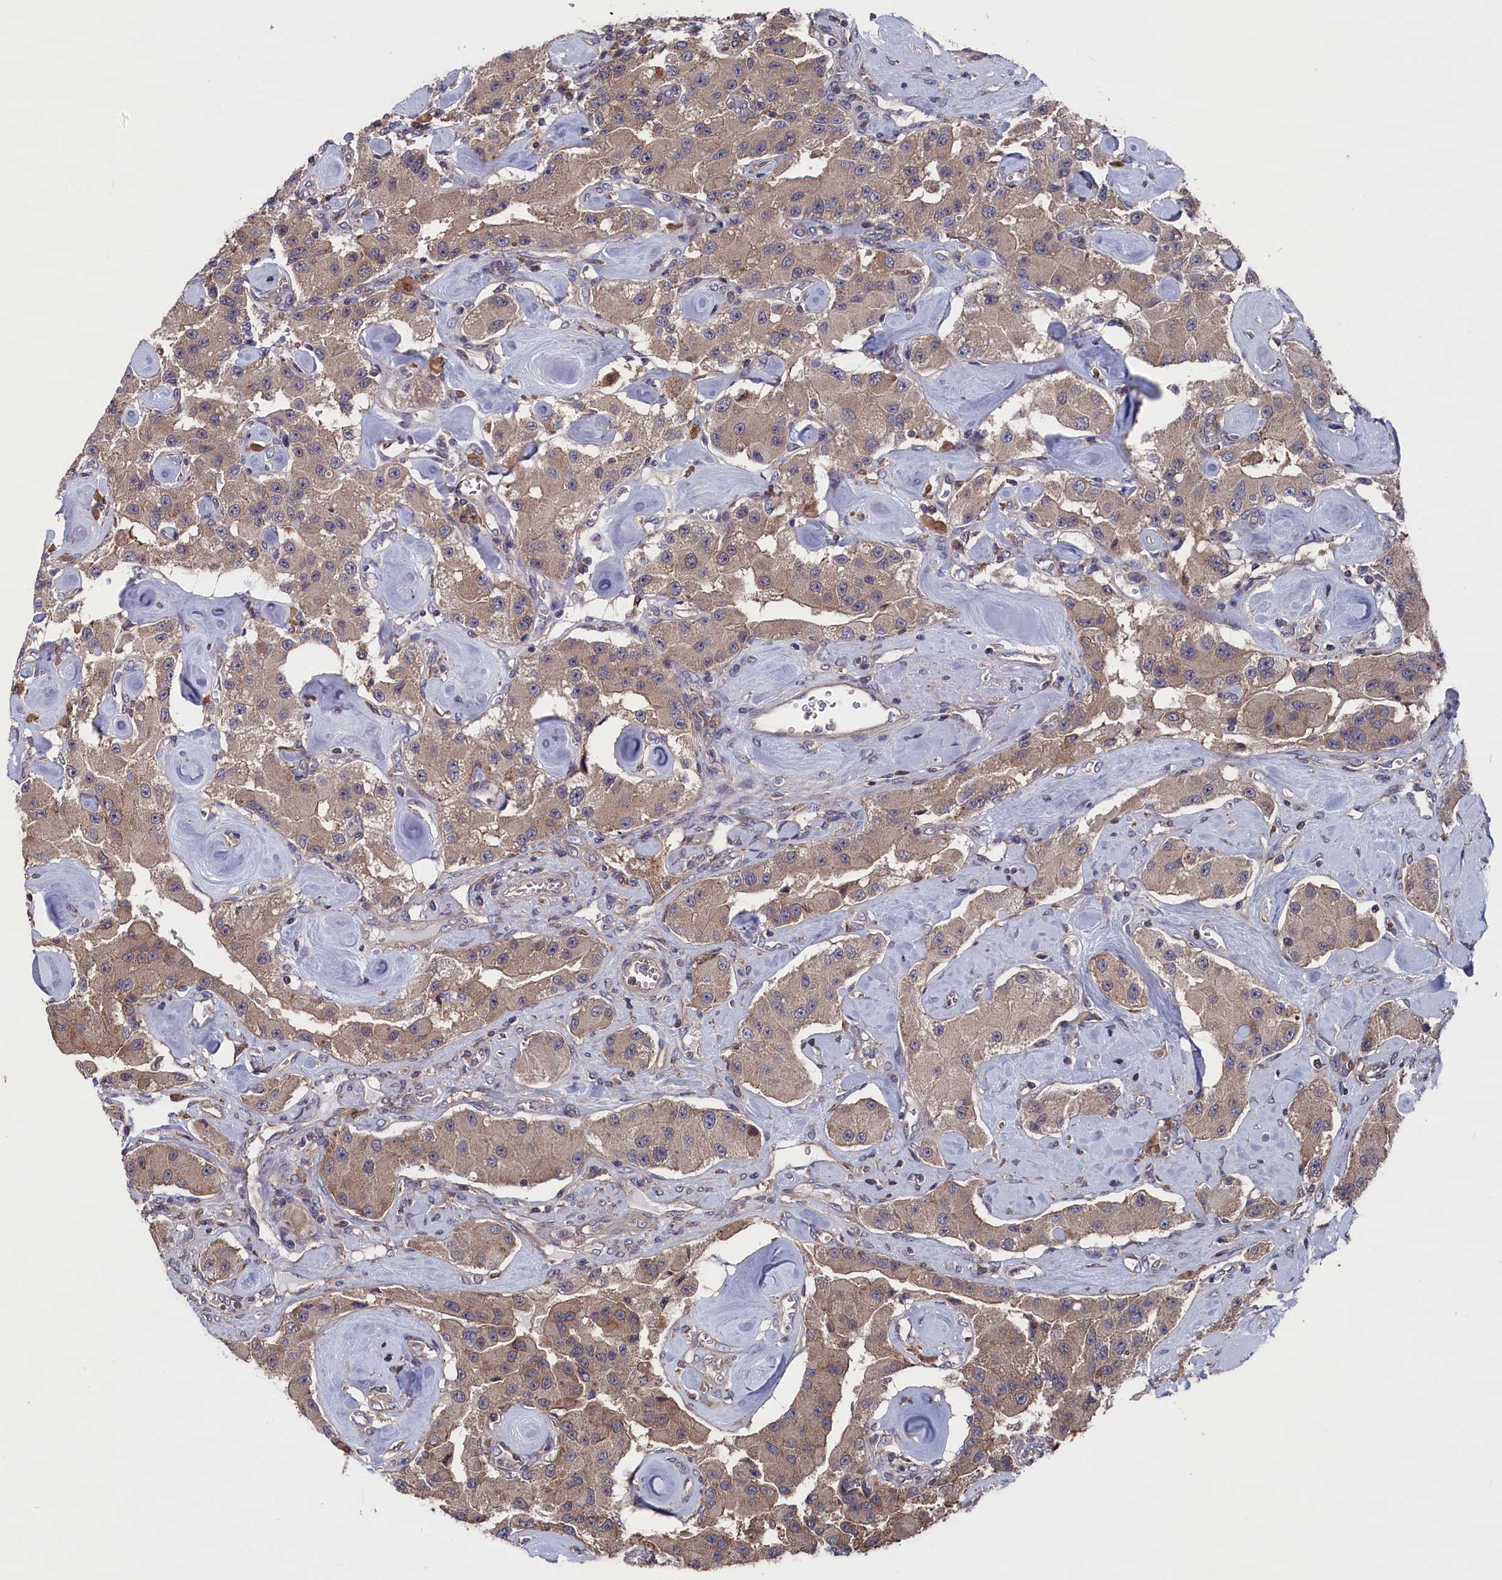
{"staining": {"intensity": "weak", "quantity": ">75%", "location": "cytoplasmic/membranous"}, "tissue": "carcinoid", "cell_type": "Tumor cells", "image_type": "cancer", "snomed": [{"axis": "morphology", "description": "Carcinoid, malignant, NOS"}, {"axis": "topography", "description": "Pancreas"}], "caption": "Protein expression by immunohistochemistry shows weak cytoplasmic/membranous staining in approximately >75% of tumor cells in carcinoid.", "gene": "SPATA13", "patient": {"sex": "male", "age": 41}}